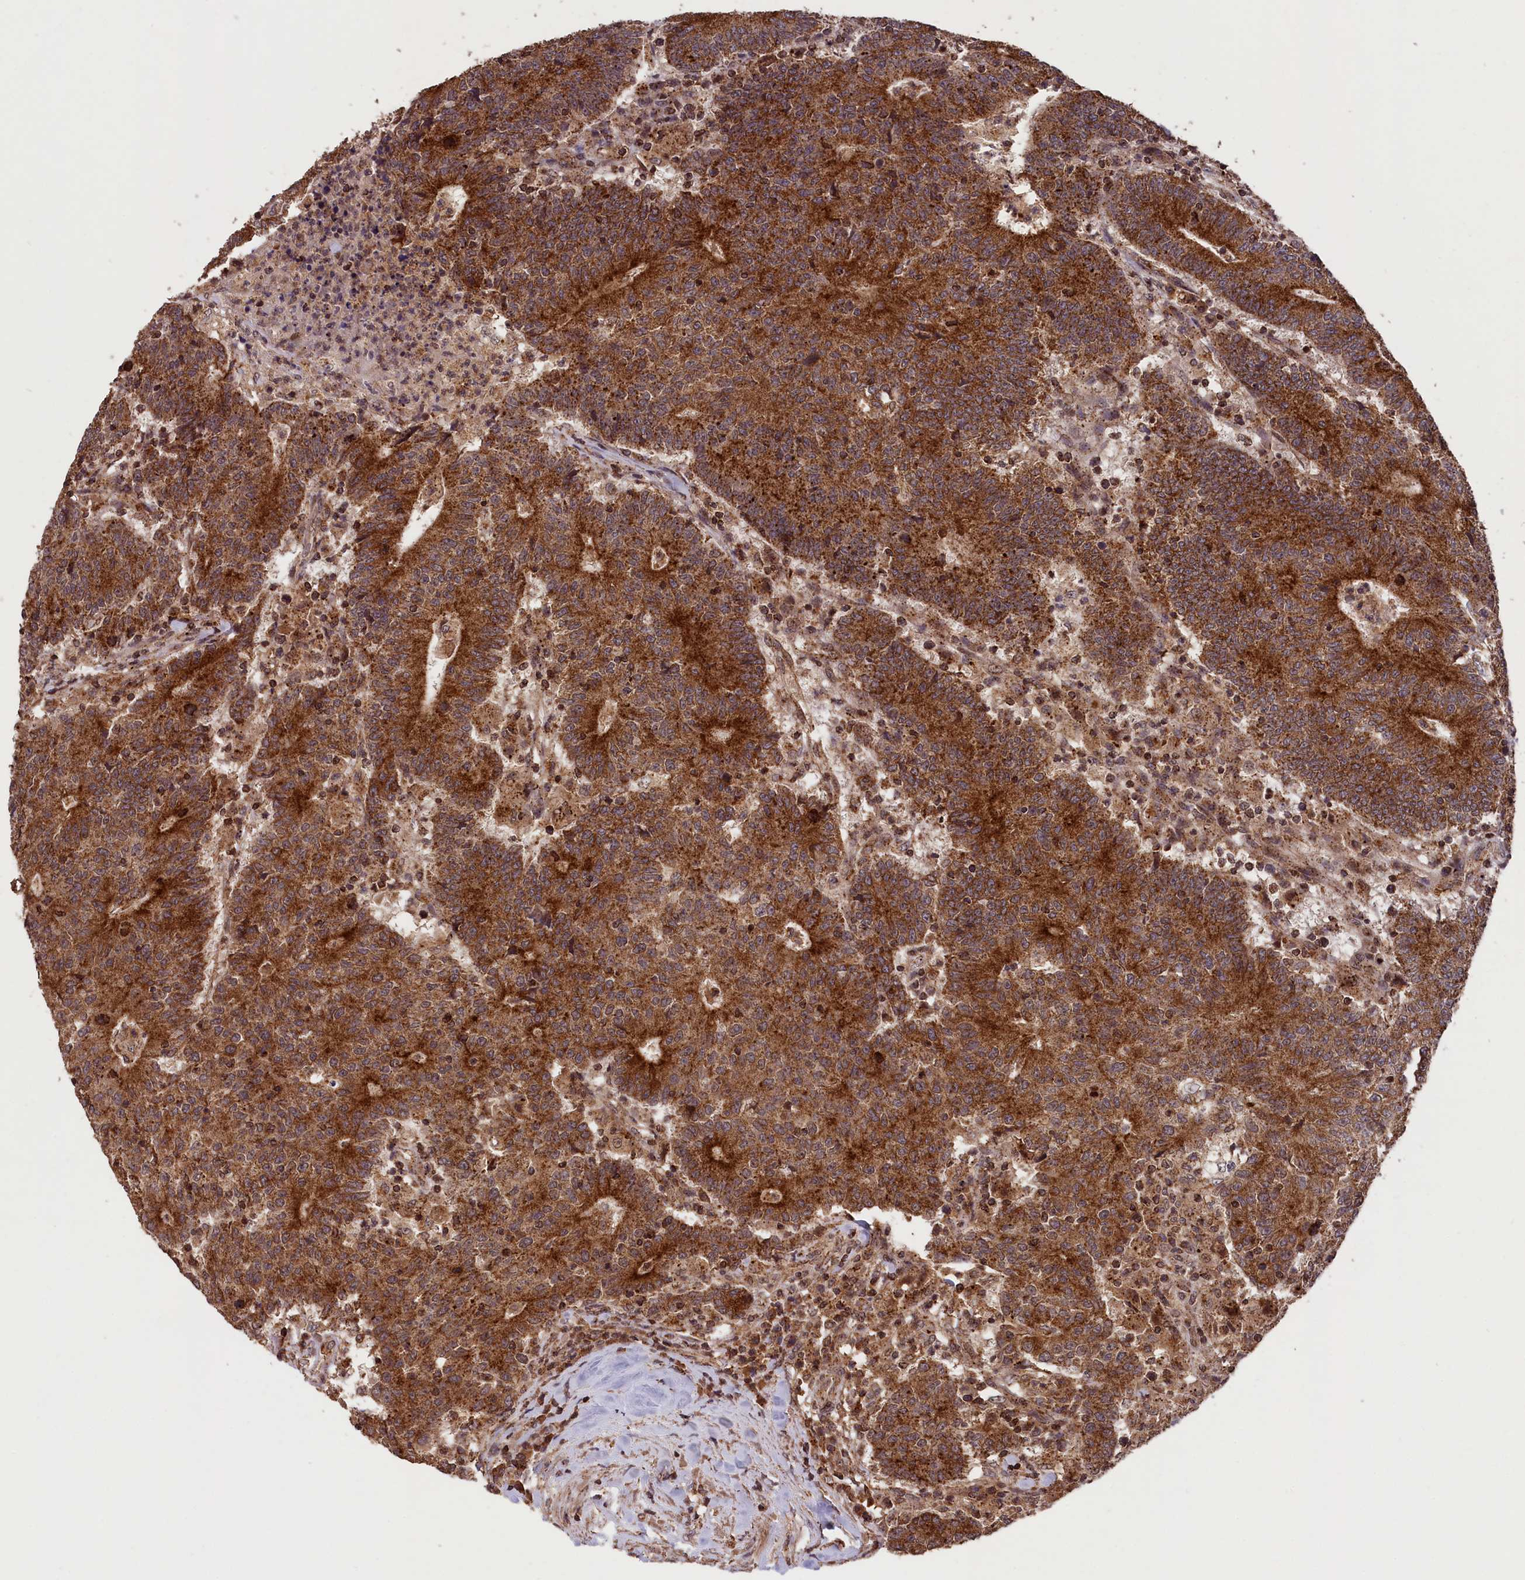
{"staining": {"intensity": "strong", "quantity": ">75%", "location": "cytoplasmic/membranous"}, "tissue": "colorectal cancer", "cell_type": "Tumor cells", "image_type": "cancer", "snomed": [{"axis": "morphology", "description": "Adenocarcinoma, NOS"}, {"axis": "topography", "description": "Colon"}], "caption": "Adenocarcinoma (colorectal) was stained to show a protein in brown. There is high levels of strong cytoplasmic/membranous expression in approximately >75% of tumor cells.", "gene": "IST1", "patient": {"sex": "female", "age": 75}}